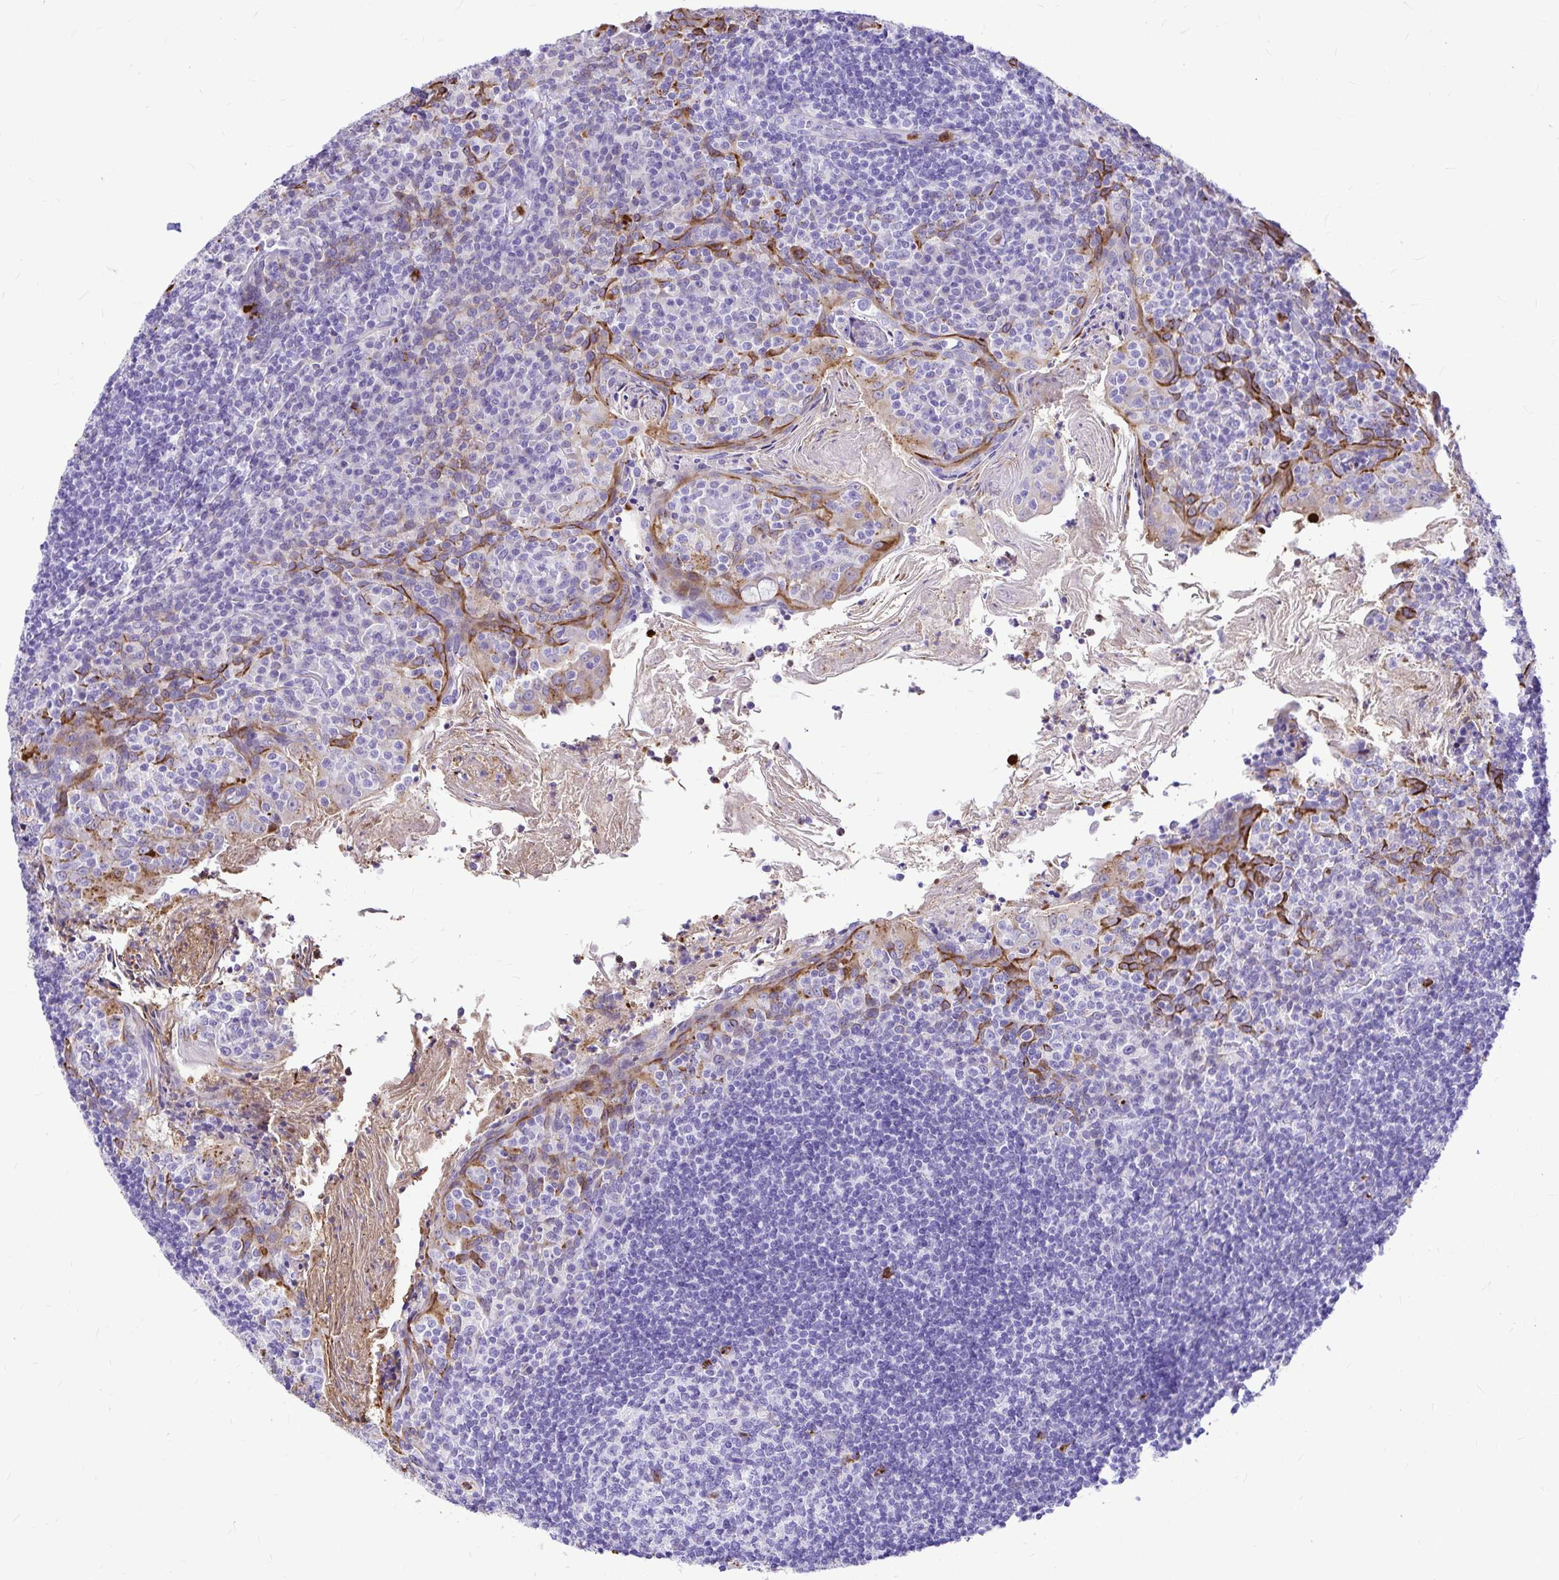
{"staining": {"intensity": "negative", "quantity": "none", "location": "none"}, "tissue": "tonsil", "cell_type": "Germinal center cells", "image_type": "normal", "snomed": [{"axis": "morphology", "description": "Normal tissue, NOS"}, {"axis": "topography", "description": "Tonsil"}], "caption": "Tonsil stained for a protein using immunohistochemistry demonstrates no positivity germinal center cells.", "gene": "CLEC1B", "patient": {"sex": "female", "age": 10}}